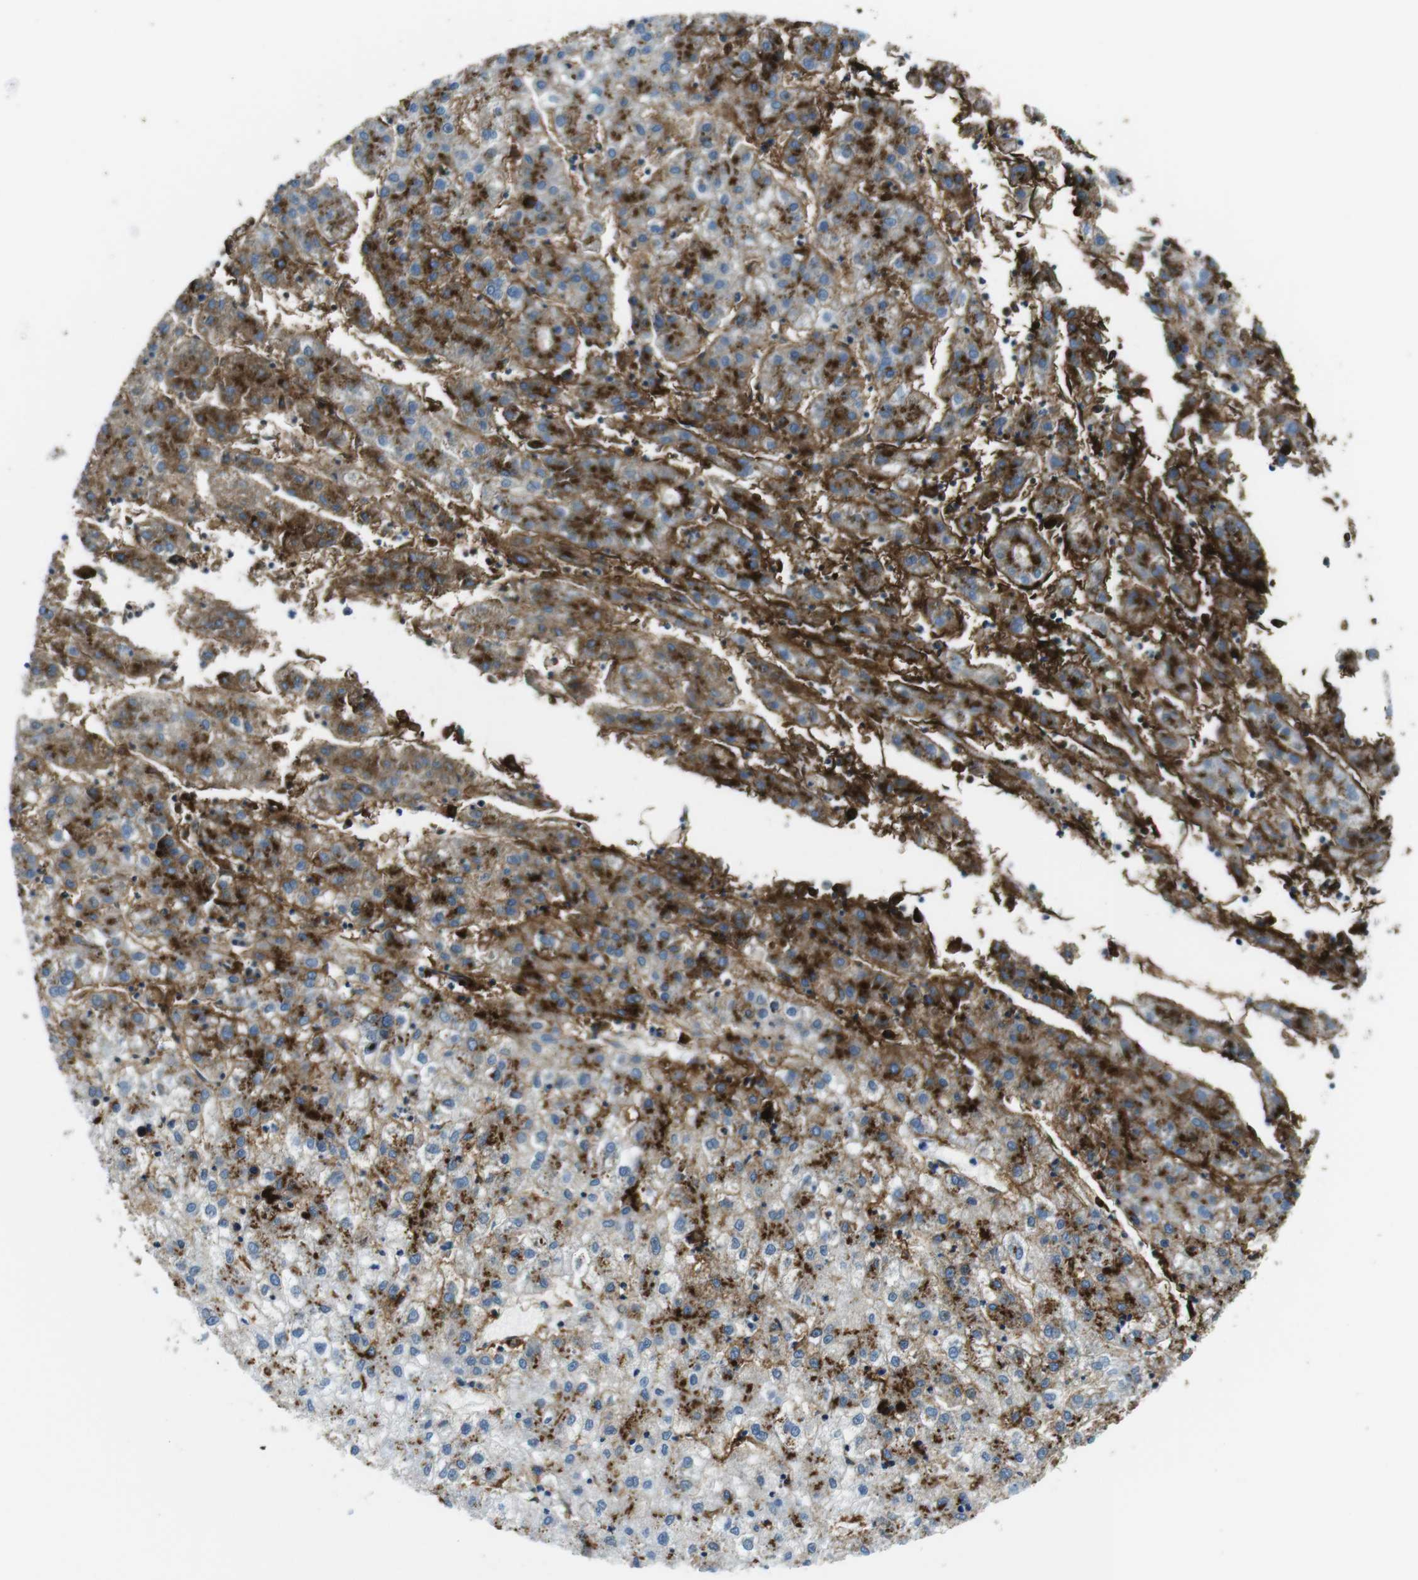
{"staining": {"intensity": "strong", "quantity": "25%-75%", "location": "cytoplasmic/membranous"}, "tissue": "liver cancer", "cell_type": "Tumor cells", "image_type": "cancer", "snomed": [{"axis": "morphology", "description": "Carcinoma, Hepatocellular, NOS"}, {"axis": "topography", "description": "Liver"}], "caption": "DAB immunohistochemical staining of human hepatocellular carcinoma (liver) demonstrates strong cytoplasmic/membranous protein staining in about 25%-75% of tumor cells. (DAB (3,3'-diaminobenzidine) = brown stain, brightfield microscopy at high magnification).", "gene": "HLA-DRB1", "patient": {"sex": "male", "age": 72}}